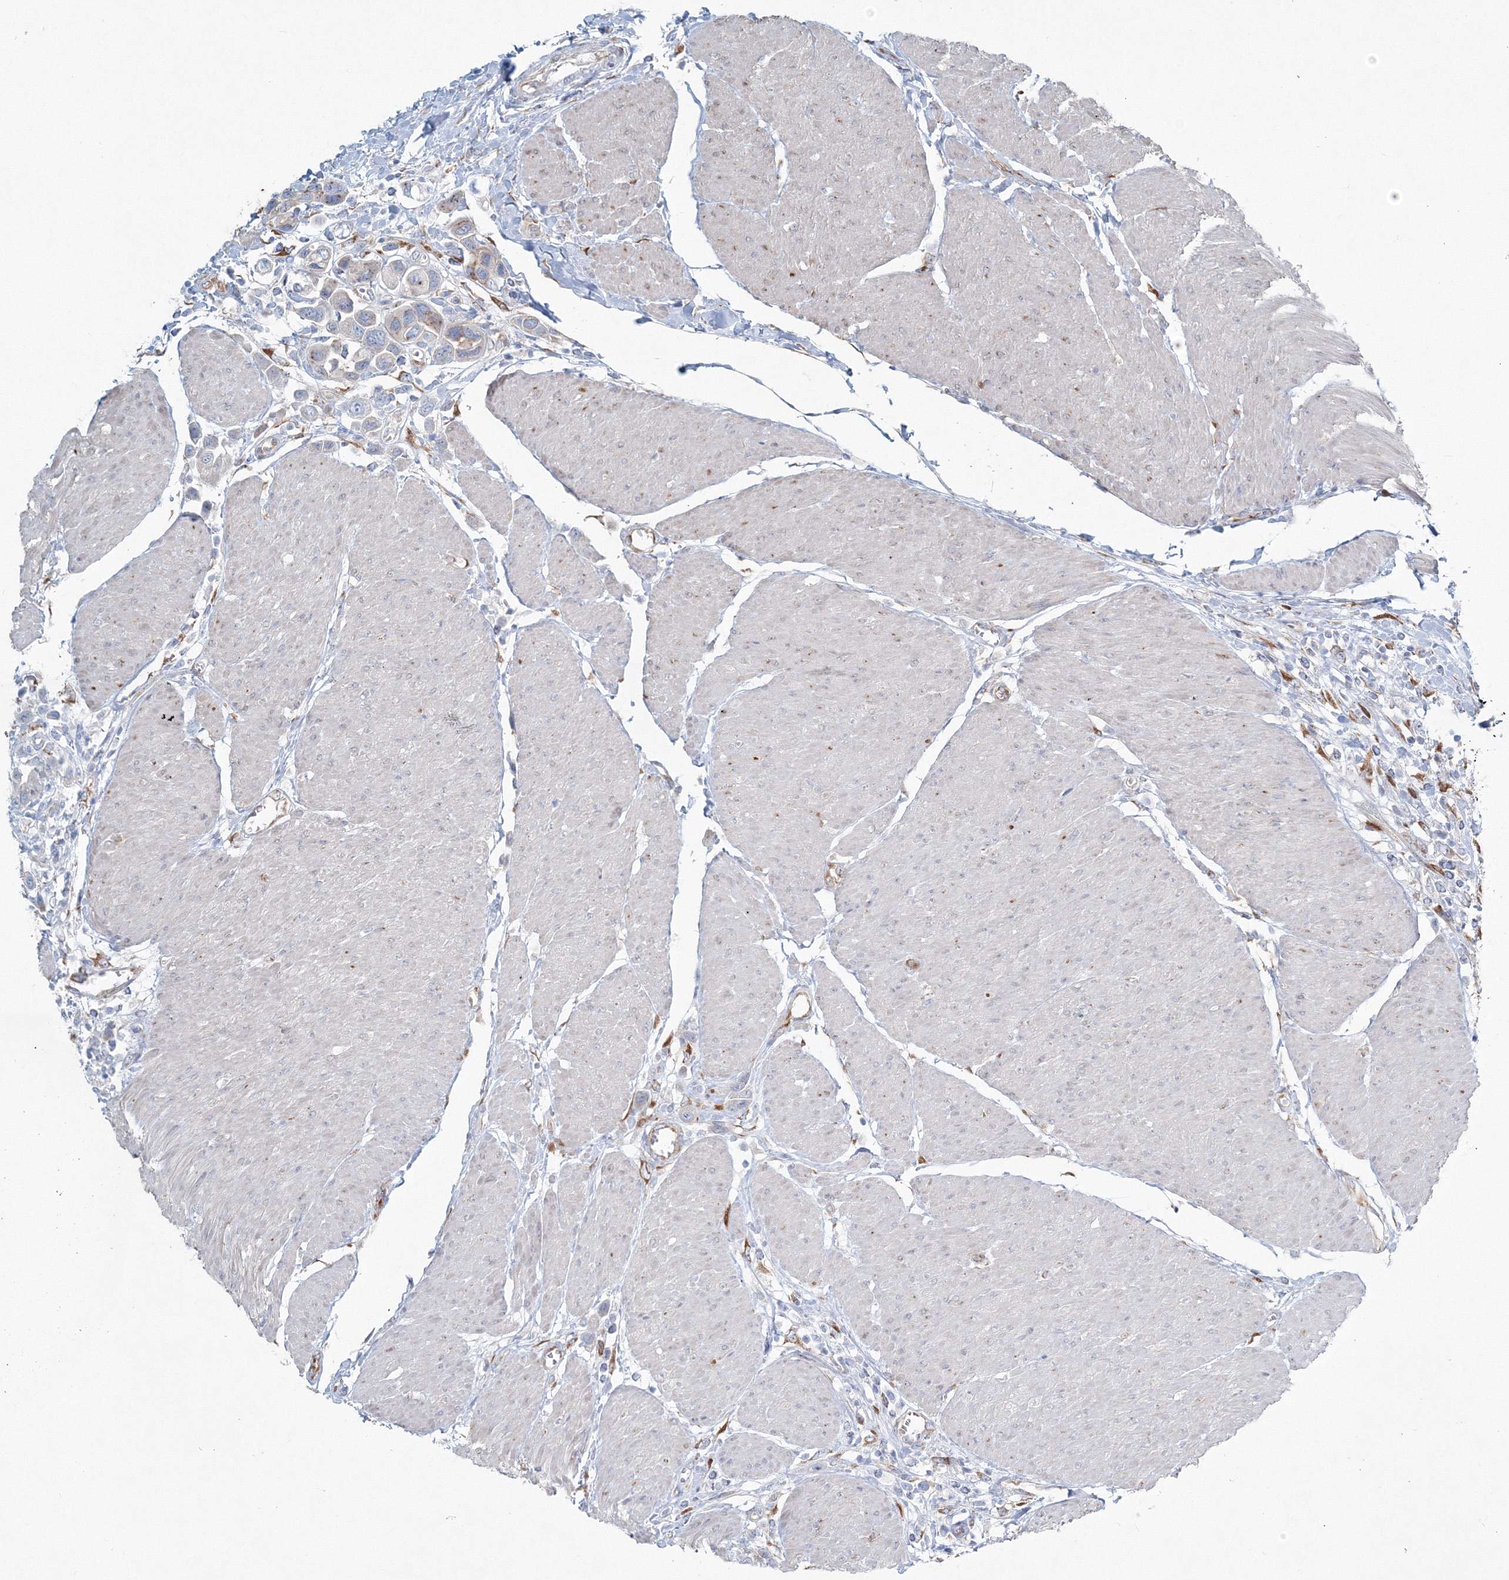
{"staining": {"intensity": "negative", "quantity": "none", "location": "none"}, "tissue": "urothelial cancer", "cell_type": "Tumor cells", "image_type": "cancer", "snomed": [{"axis": "morphology", "description": "Urothelial carcinoma, High grade"}, {"axis": "topography", "description": "Urinary bladder"}], "caption": "A histopathology image of human urothelial carcinoma (high-grade) is negative for staining in tumor cells. The staining was performed using DAB to visualize the protein expression in brown, while the nuclei were stained in blue with hematoxylin (Magnification: 20x).", "gene": "RCN1", "patient": {"sex": "male", "age": 50}}